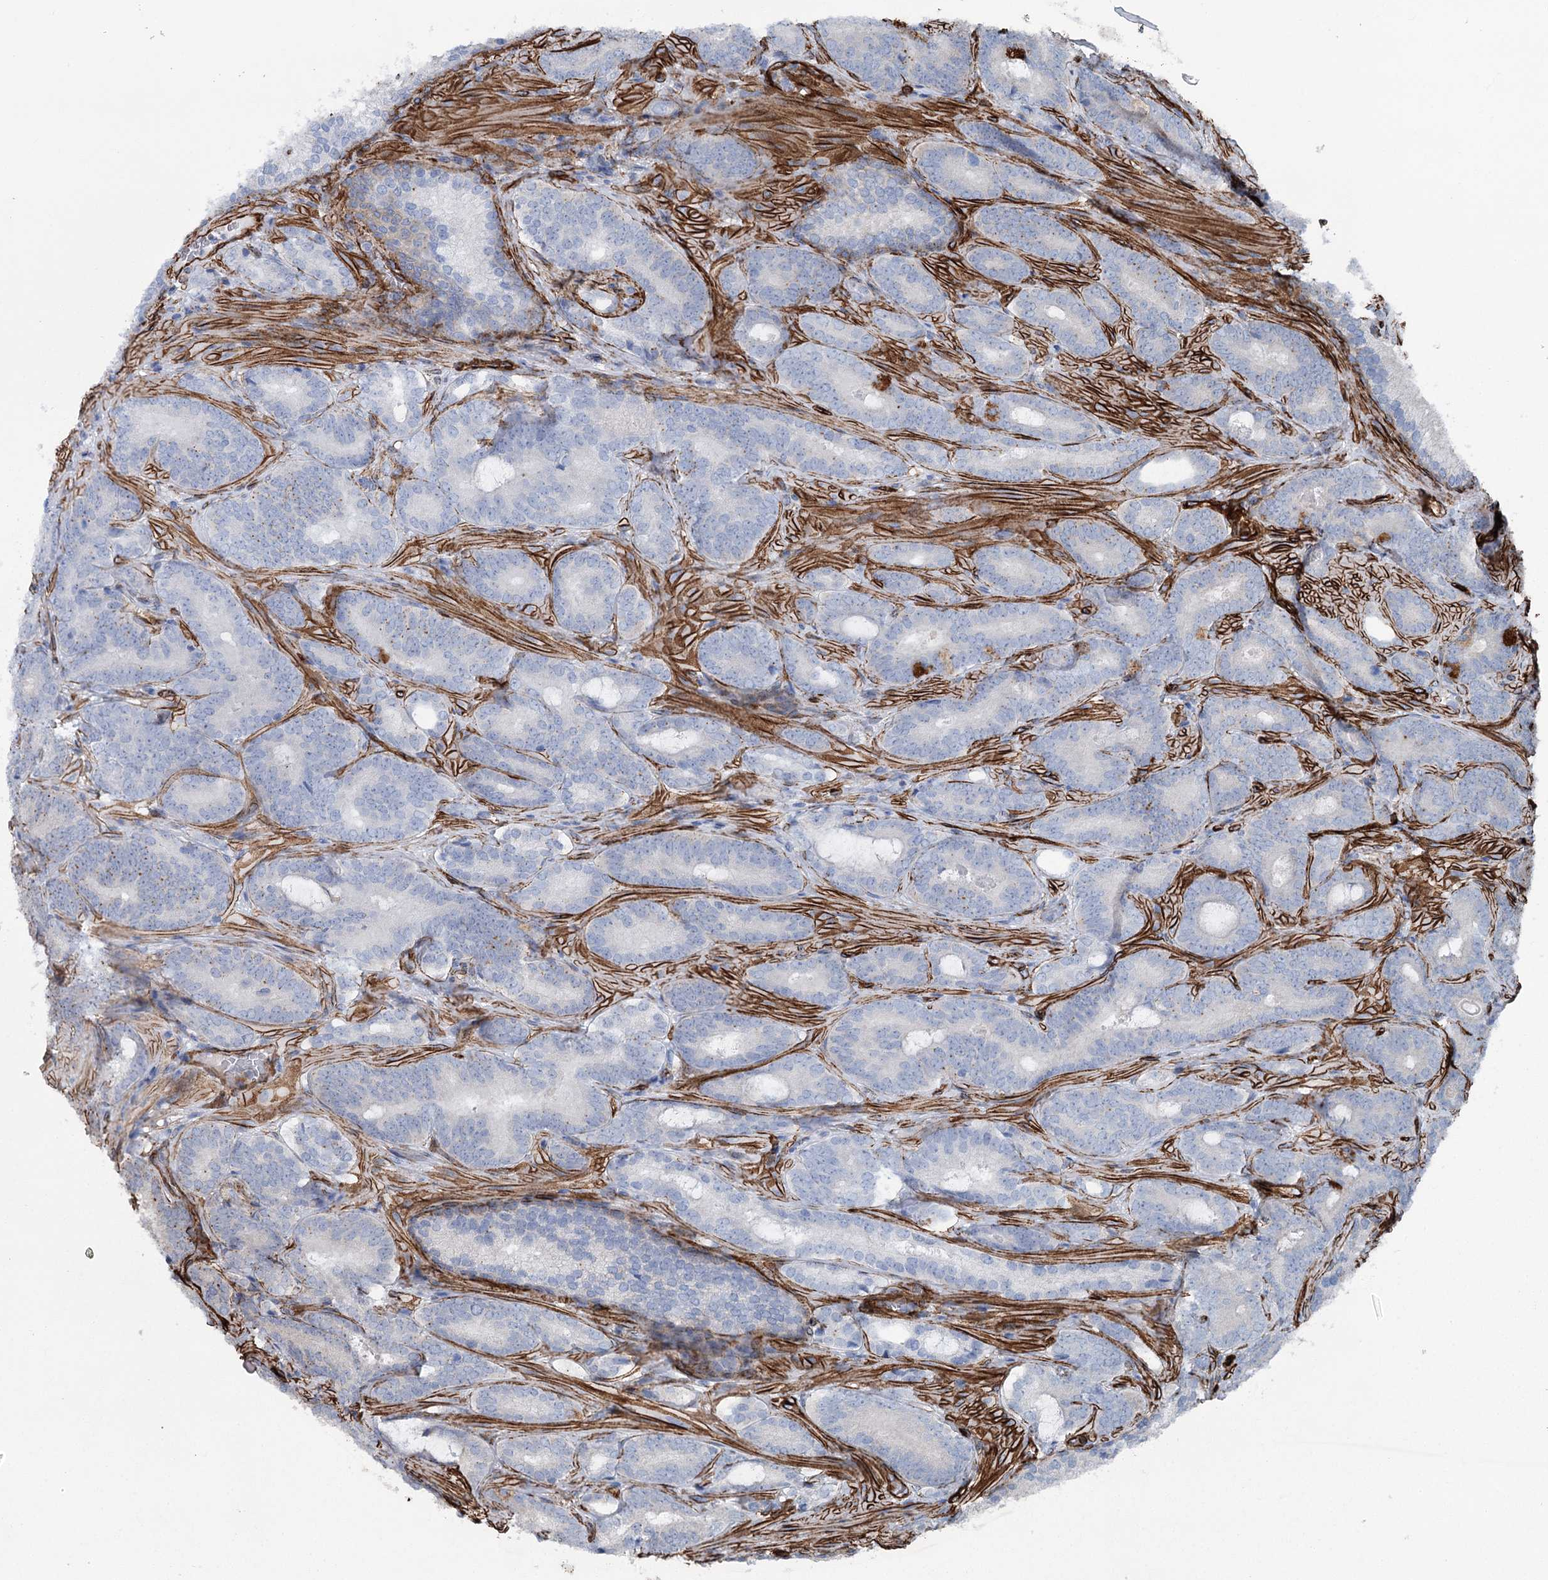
{"staining": {"intensity": "negative", "quantity": "none", "location": "none"}, "tissue": "prostate cancer", "cell_type": "Tumor cells", "image_type": "cancer", "snomed": [{"axis": "morphology", "description": "Adenocarcinoma, Low grade"}, {"axis": "topography", "description": "Prostate"}], "caption": "This histopathology image is of adenocarcinoma (low-grade) (prostate) stained with IHC to label a protein in brown with the nuclei are counter-stained blue. There is no staining in tumor cells. (Brightfield microscopy of DAB (3,3'-diaminobenzidine) immunohistochemistry (IHC) at high magnification).", "gene": "IQSEC1", "patient": {"sex": "male", "age": 60}}